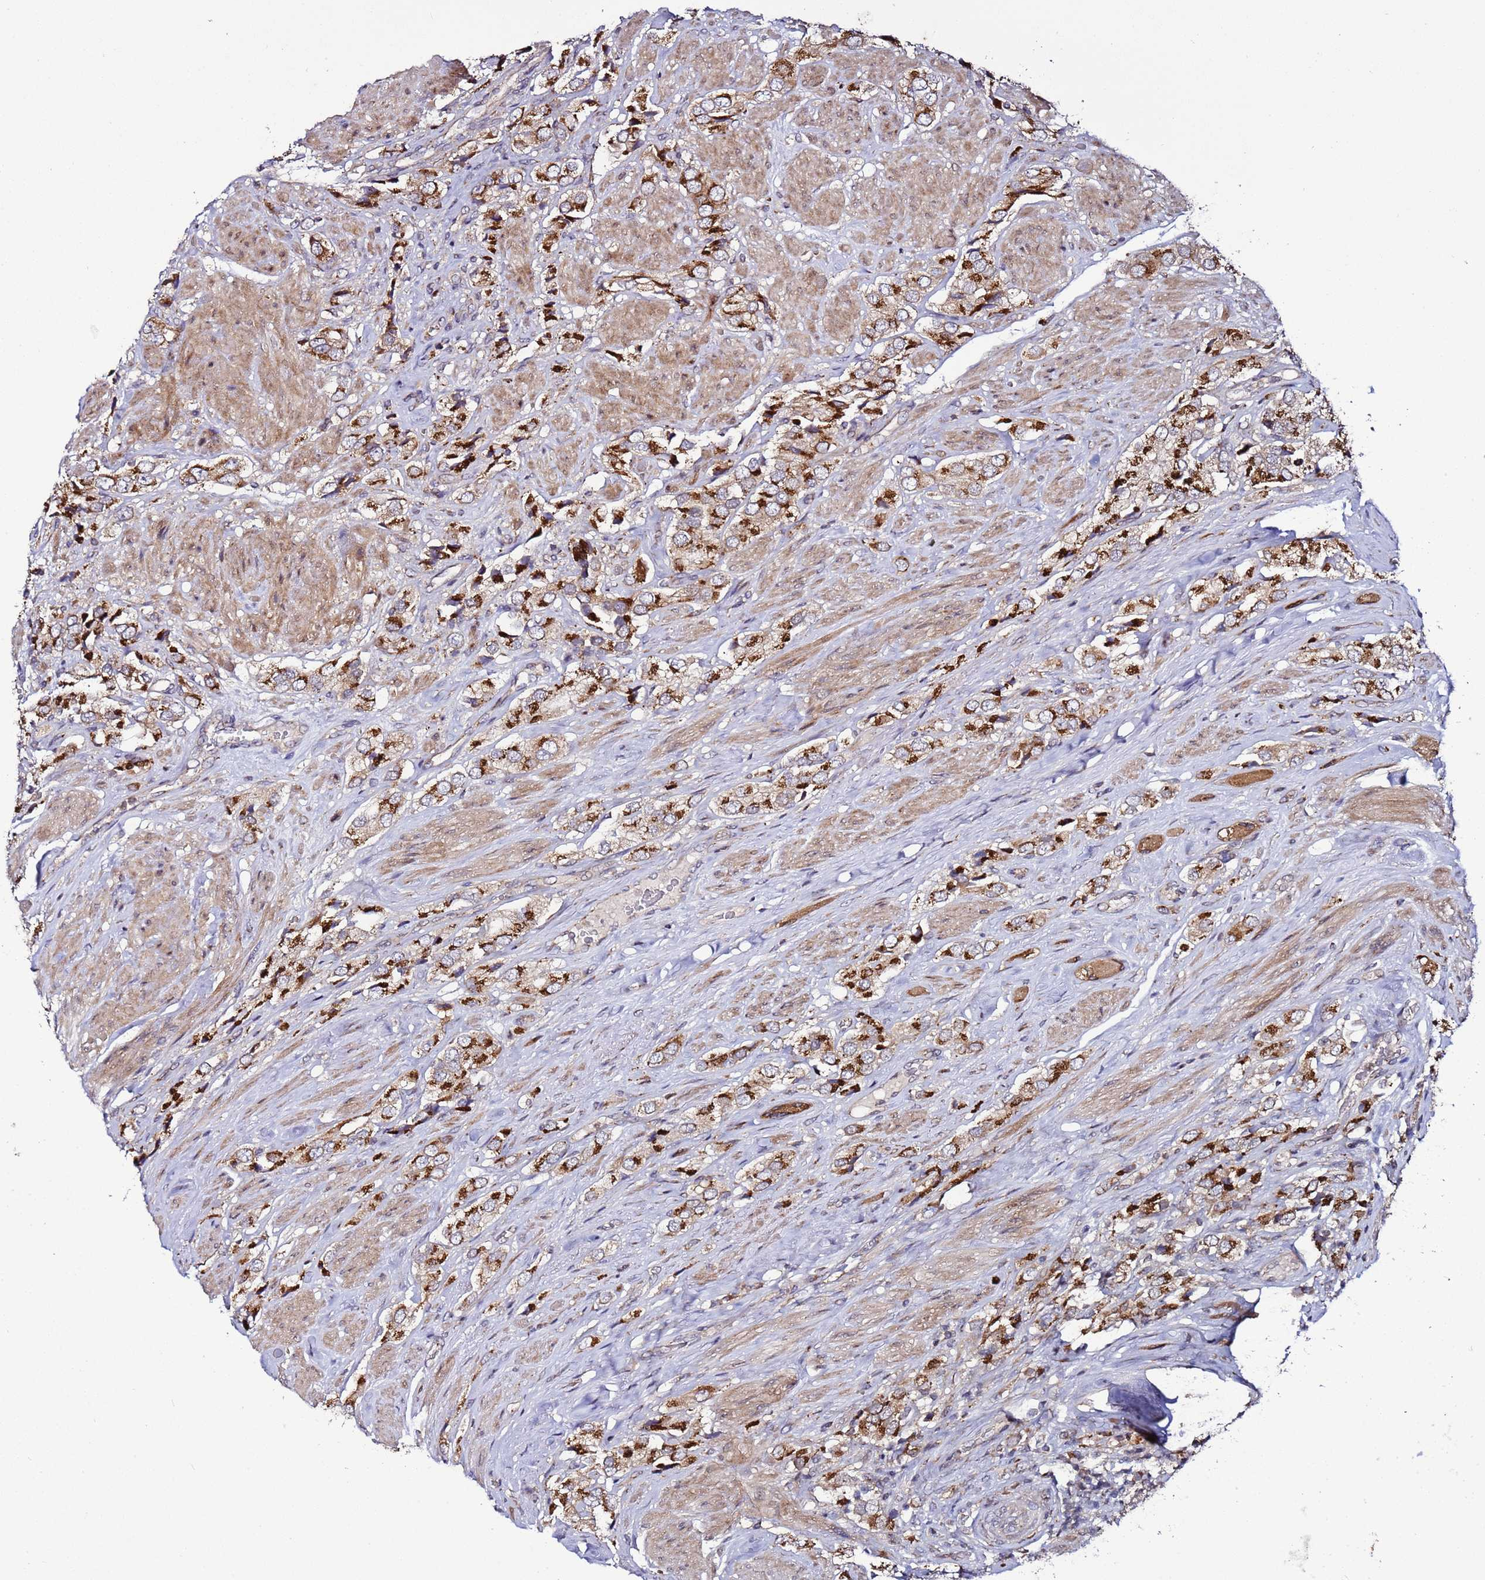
{"staining": {"intensity": "strong", "quantity": ">75%", "location": "cytoplasmic/membranous"}, "tissue": "prostate cancer", "cell_type": "Tumor cells", "image_type": "cancer", "snomed": [{"axis": "morphology", "description": "Adenocarcinoma, High grade"}, {"axis": "topography", "description": "Prostate and seminal vesicle, NOS"}], "caption": "Tumor cells demonstrate high levels of strong cytoplasmic/membranous positivity in about >75% of cells in prostate adenocarcinoma (high-grade).", "gene": "TMEM176B", "patient": {"sex": "male", "age": 64}}